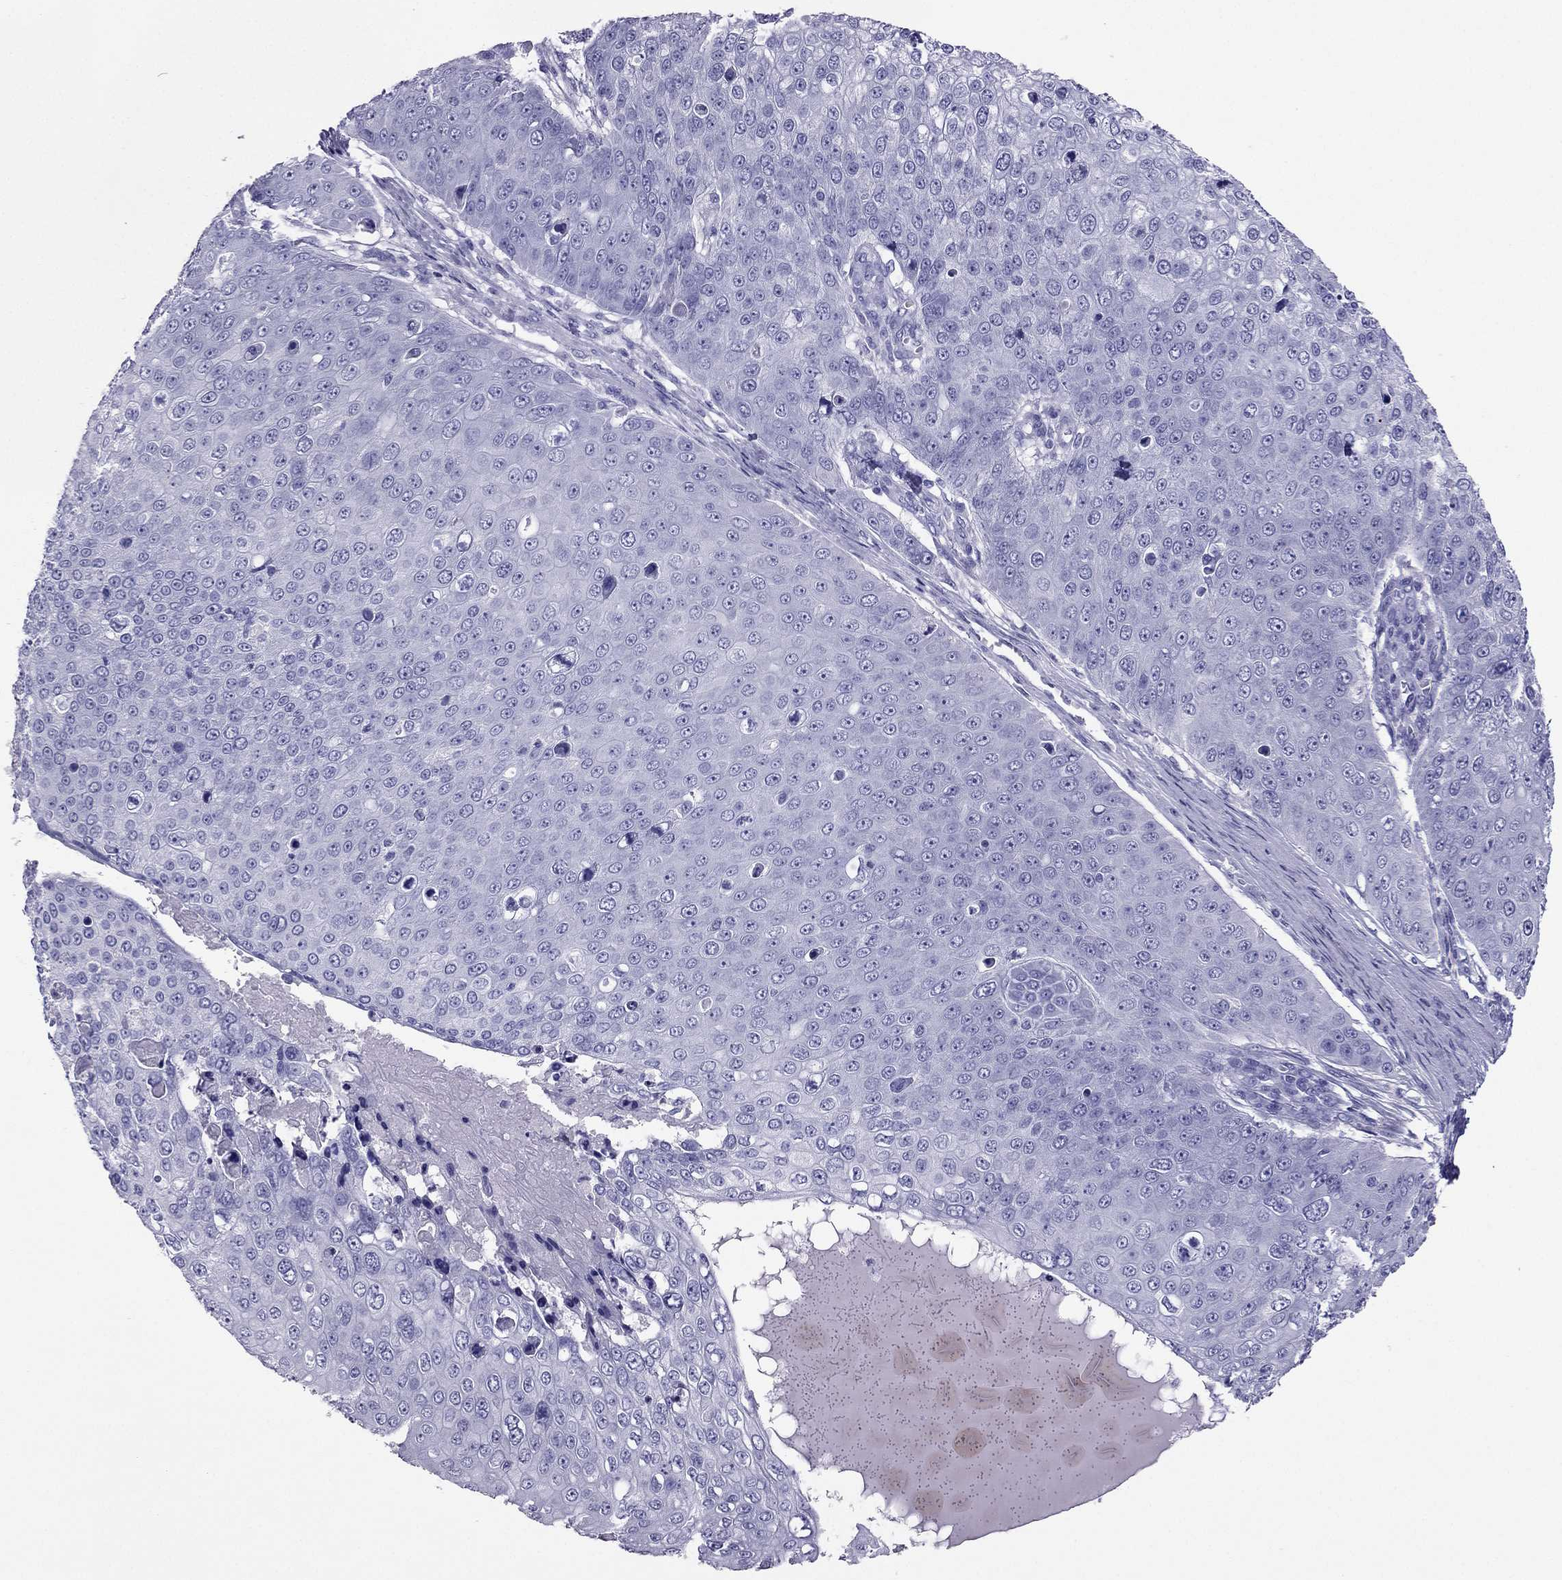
{"staining": {"intensity": "negative", "quantity": "none", "location": "none"}, "tissue": "skin cancer", "cell_type": "Tumor cells", "image_type": "cancer", "snomed": [{"axis": "morphology", "description": "Squamous cell carcinoma, NOS"}, {"axis": "topography", "description": "Skin"}], "caption": "The immunohistochemistry image has no significant expression in tumor cells of skin squamous cell carcinoma tissue.", "gene": "PDE6A", "patient": {"sex": "male", "age": 71}}